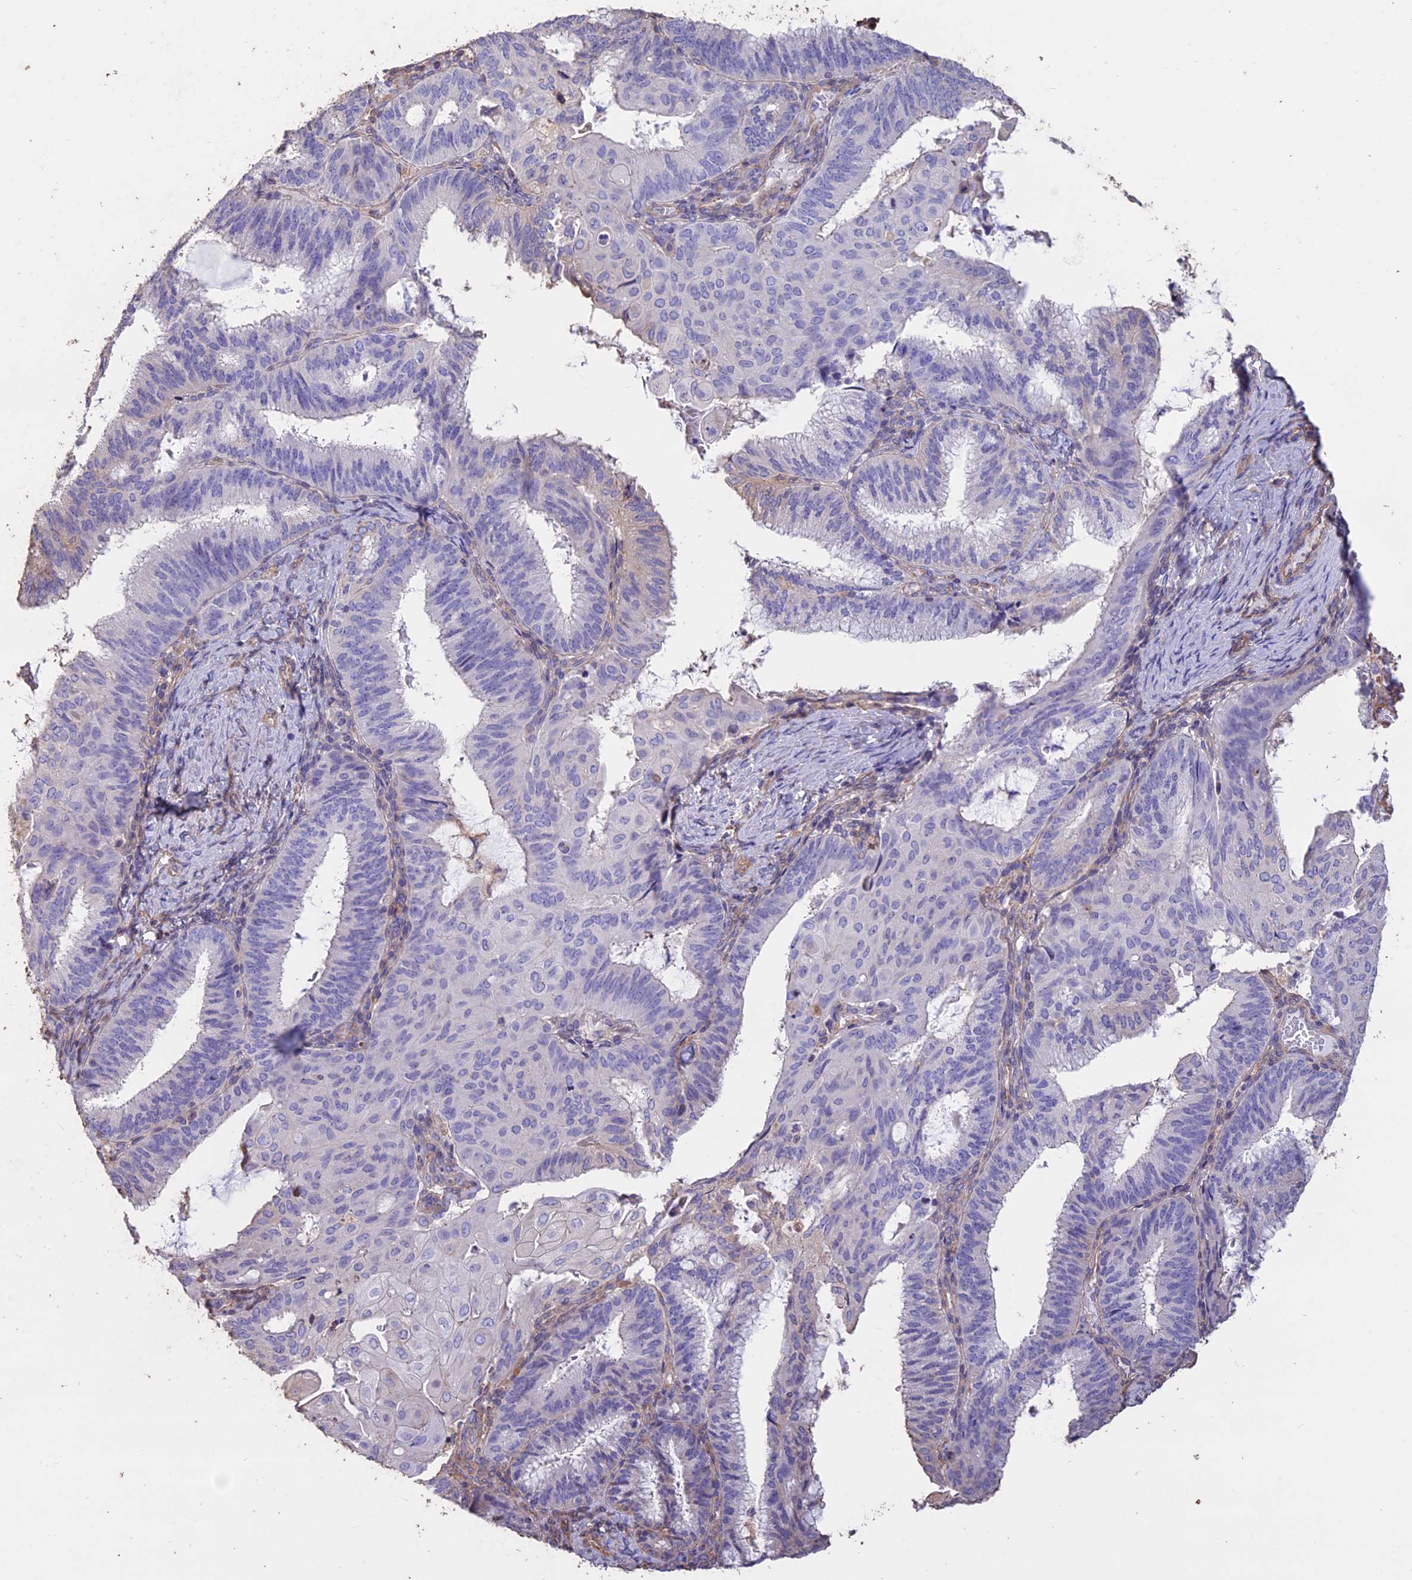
{"staining": {"intensity": "weak", "quantity": "<25%", "location": "cytoplasmic/membranous"}, "tissue": "endometrial cancer", "cell_type": "Tumor cells", "image_type": "cancer", "snomed": [{"axis": "morphology", "description": "Adenocarcinoma, NOS"}, {"axis": "topography", "description": "Endometrium"}], "caption": "Tumor cells show no significant protein positivity in endometrial adenocarcinoma.", "gene": "CCDC148", "patient": {"sex": "female", "age": 49}}